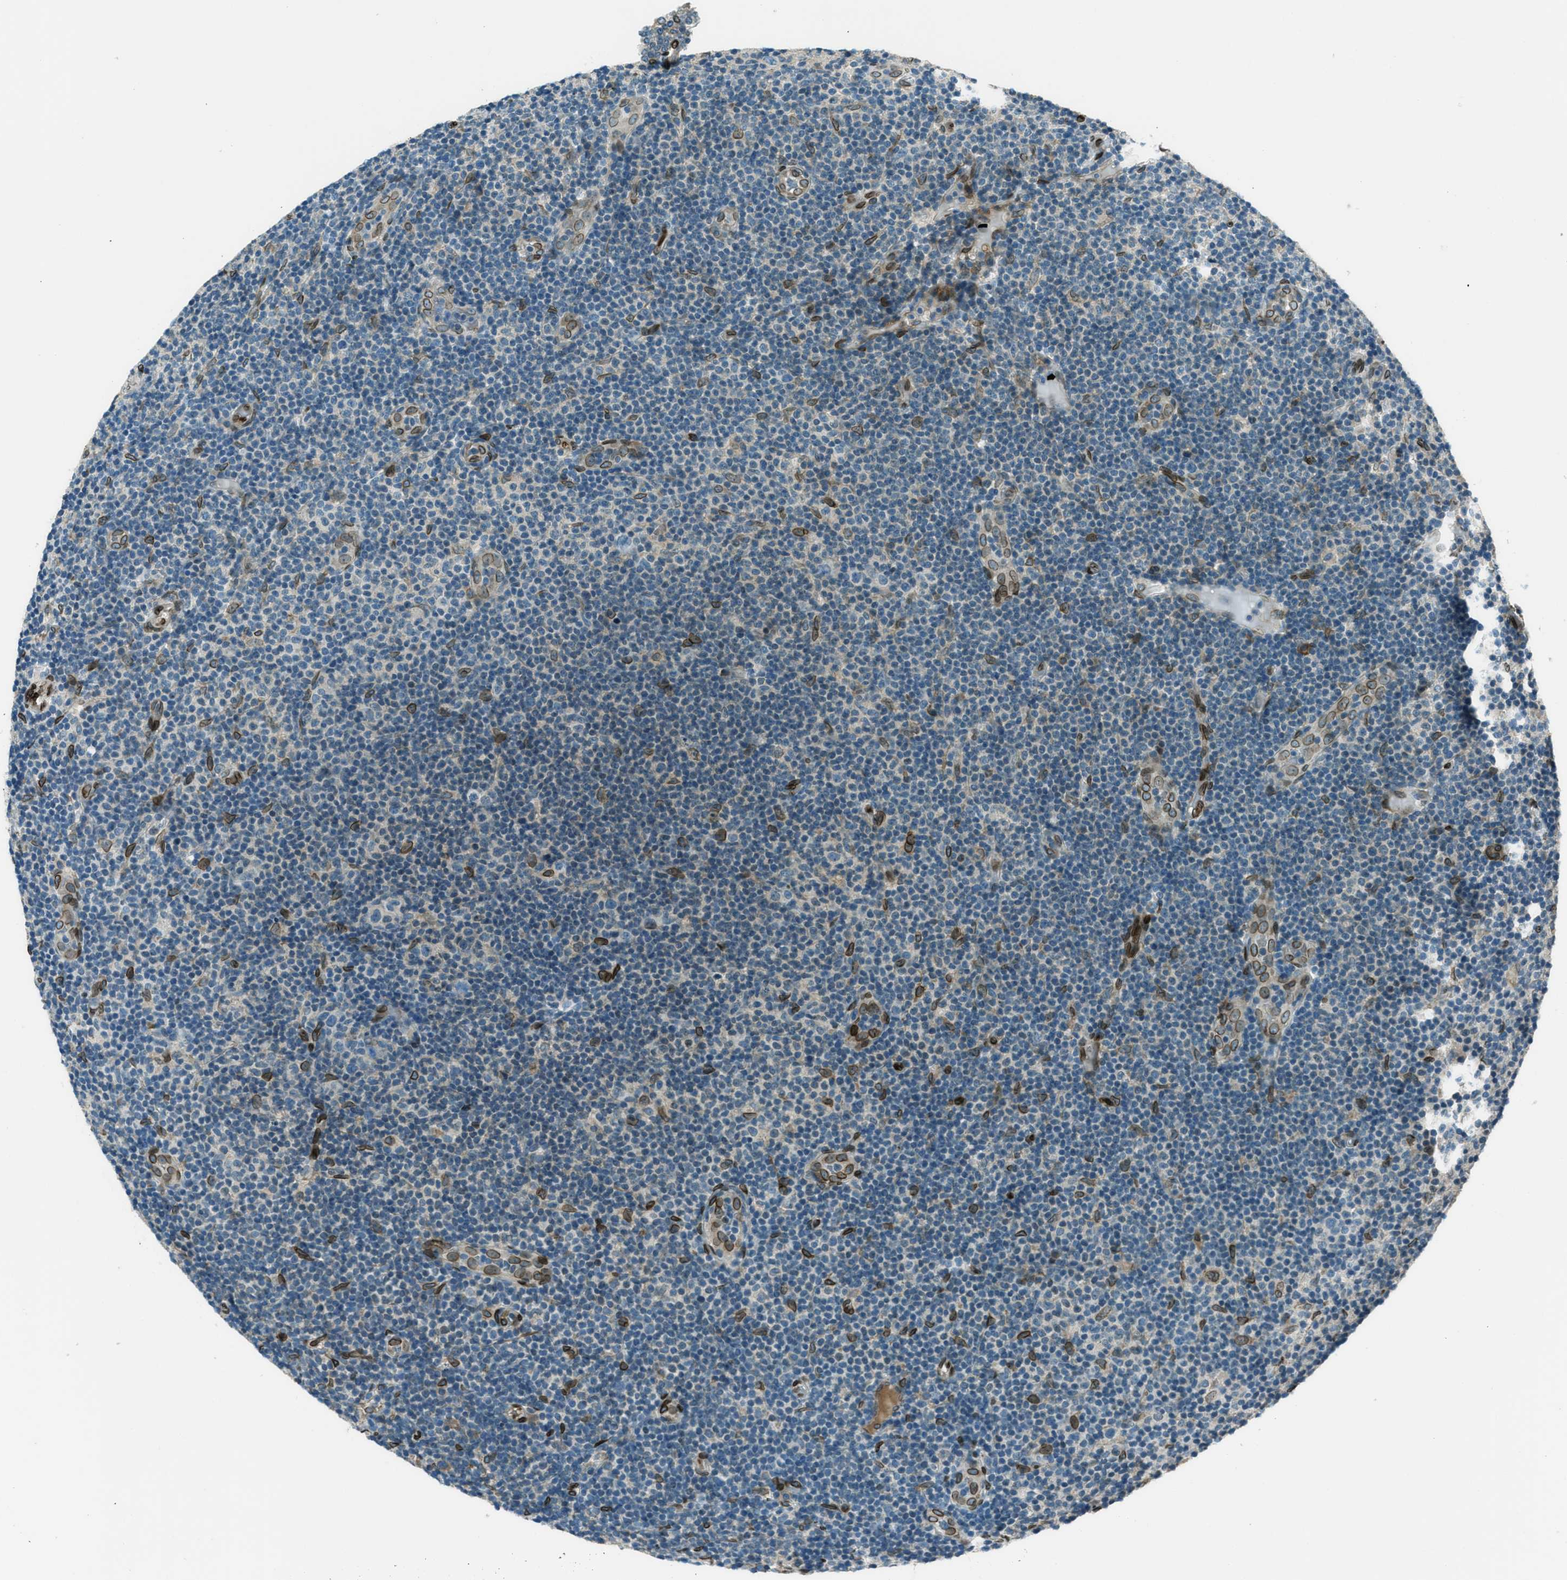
{"staining": {"intensity": "negative", "quantity": "none", "location": "none"}, "tissue": "lymphoma", "cell_type": "Tumor cells", "image_type": "cancer", "snomed": [{"axis": "morphology", "description": "Malignant lymphoma, non-Hodgkin's type, Low grade"}, {"axis": "topography", "description": "Lymph node"}], "caption": "Micrograph shows no protein positivity in tumor cells of malignant lymphoma, non-Hodgkin's type (low-grade) tissue.", "gene": "LEMD2", "patient": {"sex": "male", "age": 83}}